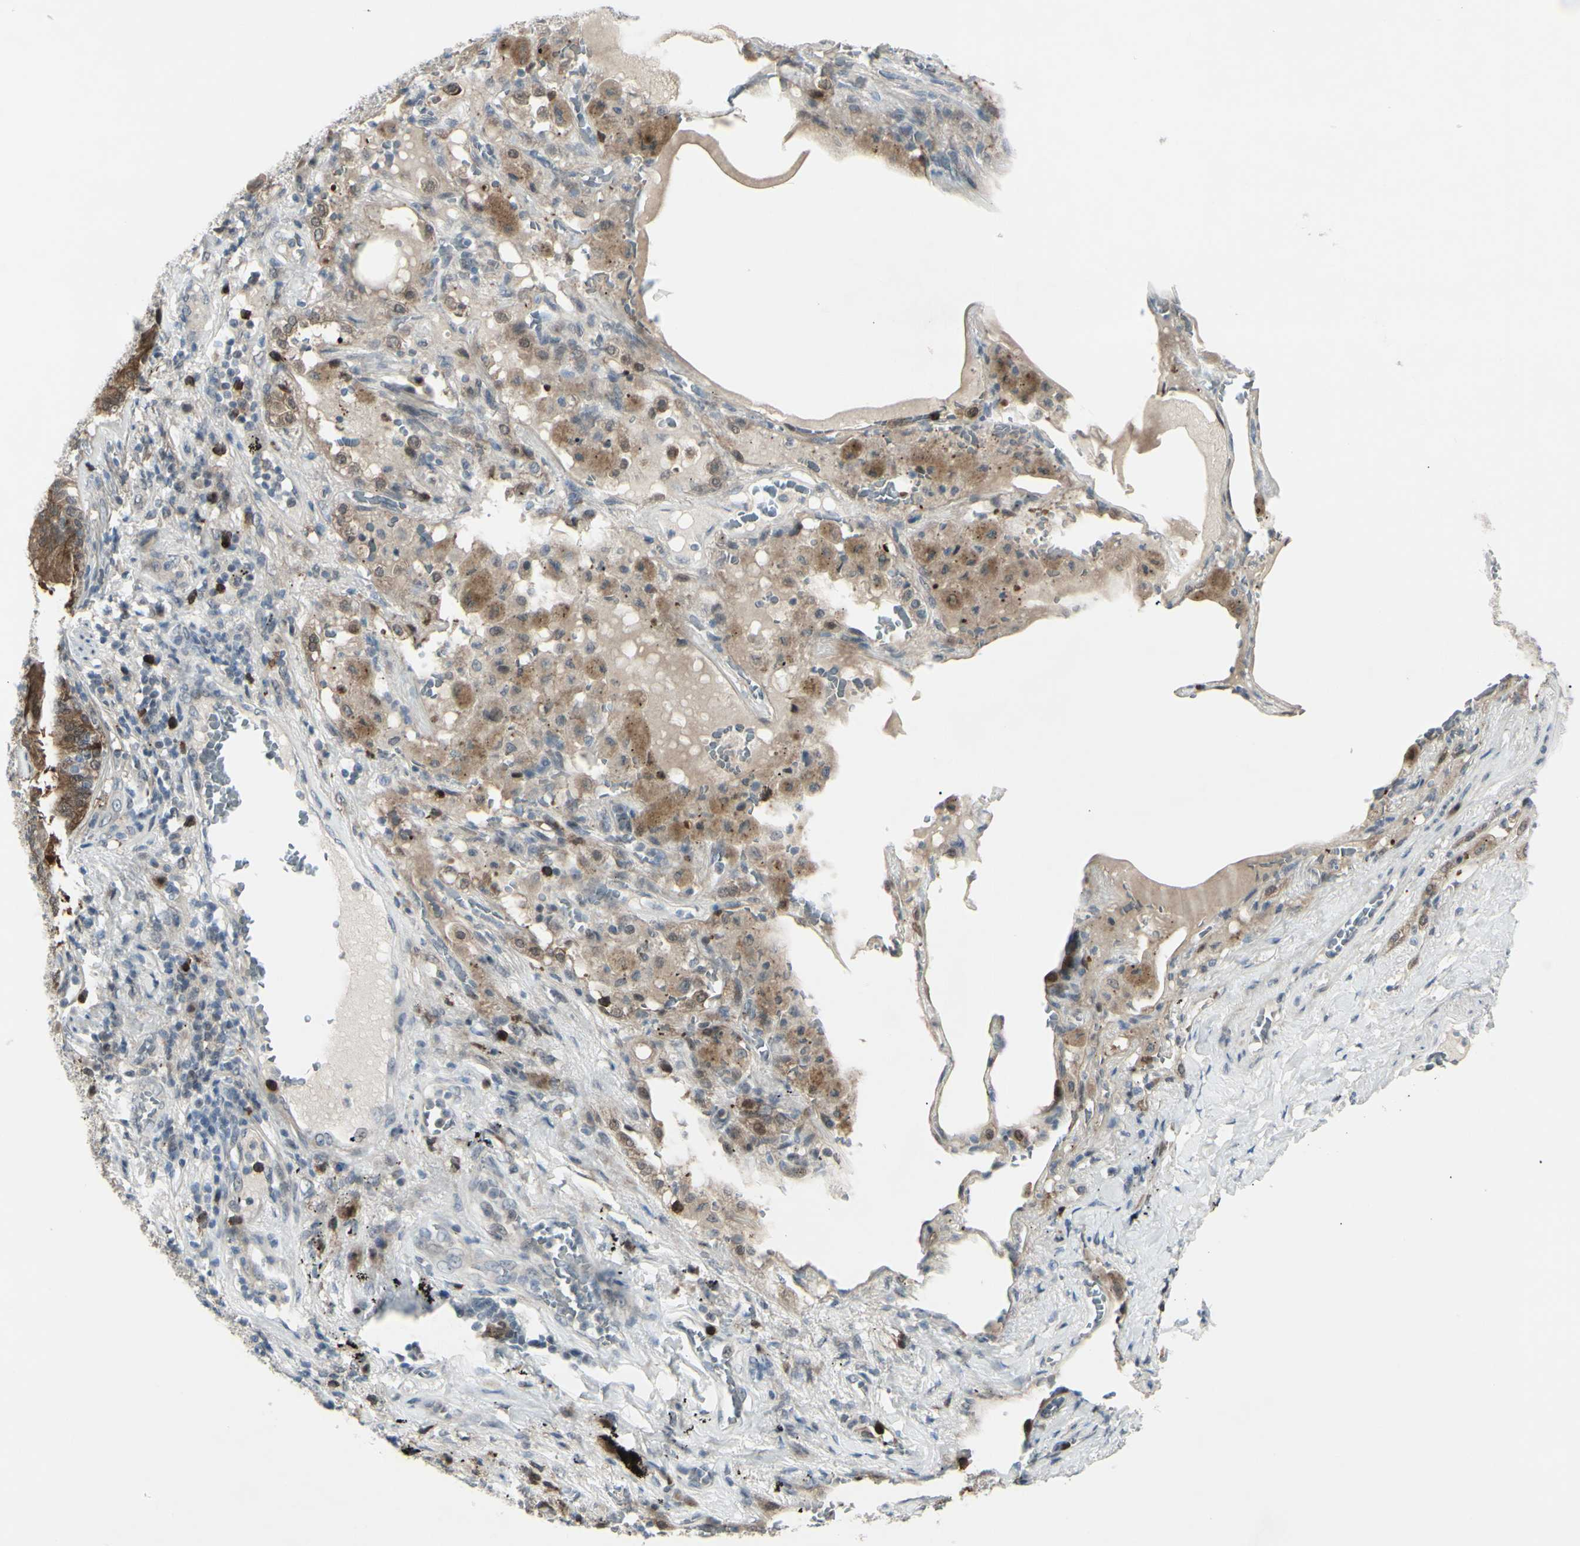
{"staining": {"intensity": "moderate", "quantity": ">75%", "location": "cytoplasmic/membranous"}, "tissue": "lung cancer", "cell_type": "Tumor cells", "image_type": "cancer", "snomed": [{"axis": "morphology", "description": "Squamous cell carcinoma, NOS"}, {"axis": "topography", "description": "Lung"}], "caption": "IHC micrograph of lung cancer (squamous cell carcinoma) stained for a protein (brown), which shows medium levels of moderate cytoplasmic/membranous staining in approximately >75% of tumor cells.", "gene": "ETNK1", "patient": {"sex": "male", "age": 57}}